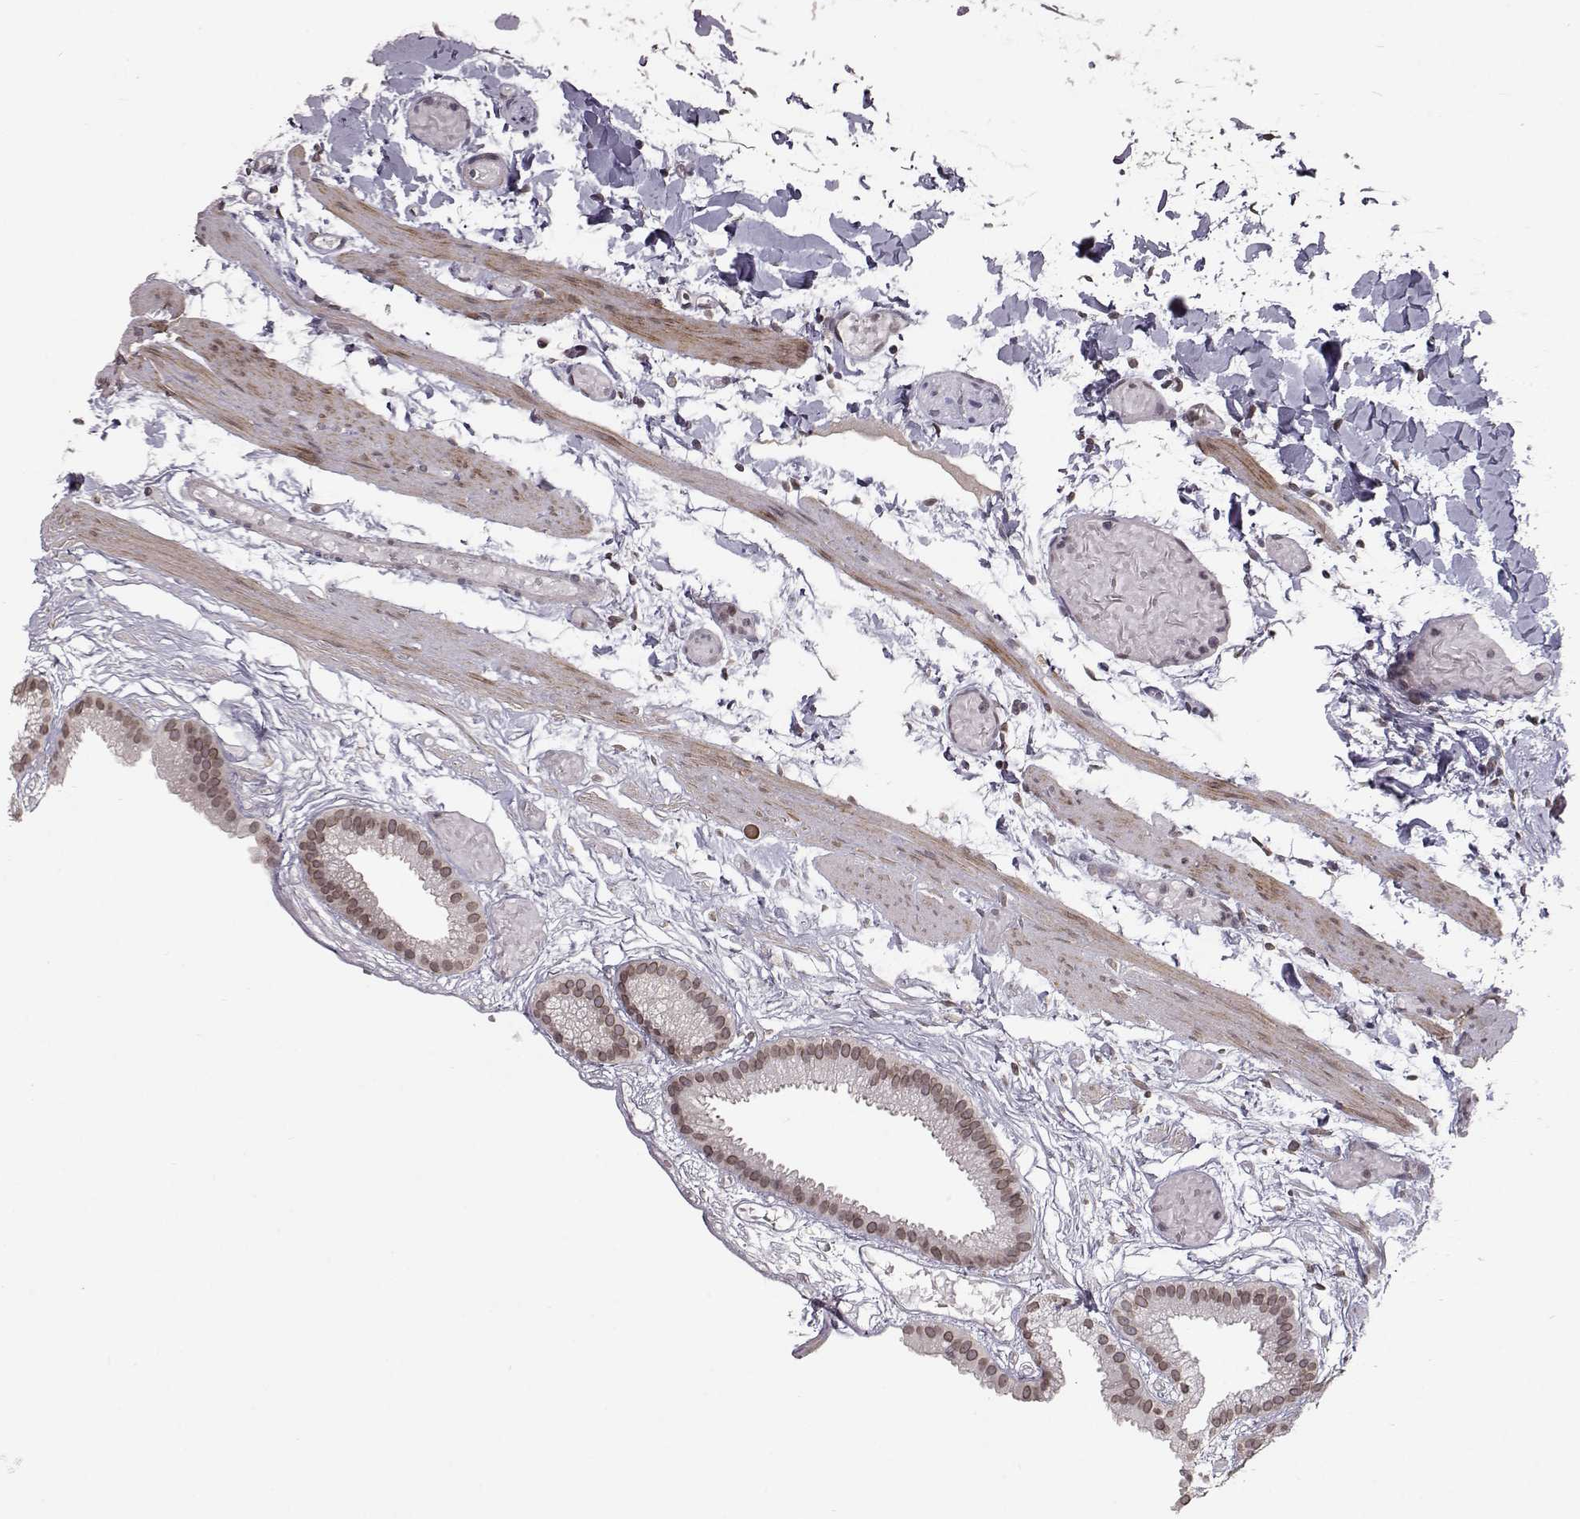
{"staining": {"intensity": "weak", "quantity": ">75%", "location": "cytoplasmic/membranous,nuclear"}, "tissue": "gallbladder", "cell_type": "Glandular cells", "image_type": "normal", "snomed": [{"axis": "morphology", "description": "Normal tissue, NOS"}, {"axis": "topography", "description": "Gallbladder"}], "caption": "Approximately >75% of glandular cells in normal human gallbladder display weak cytoplasmic/membranous,nuclear protein staining as visualized by brown immunohistochemical staining.", "gene": "NUP37", "patient": {"sex": "female", "age": 45}}